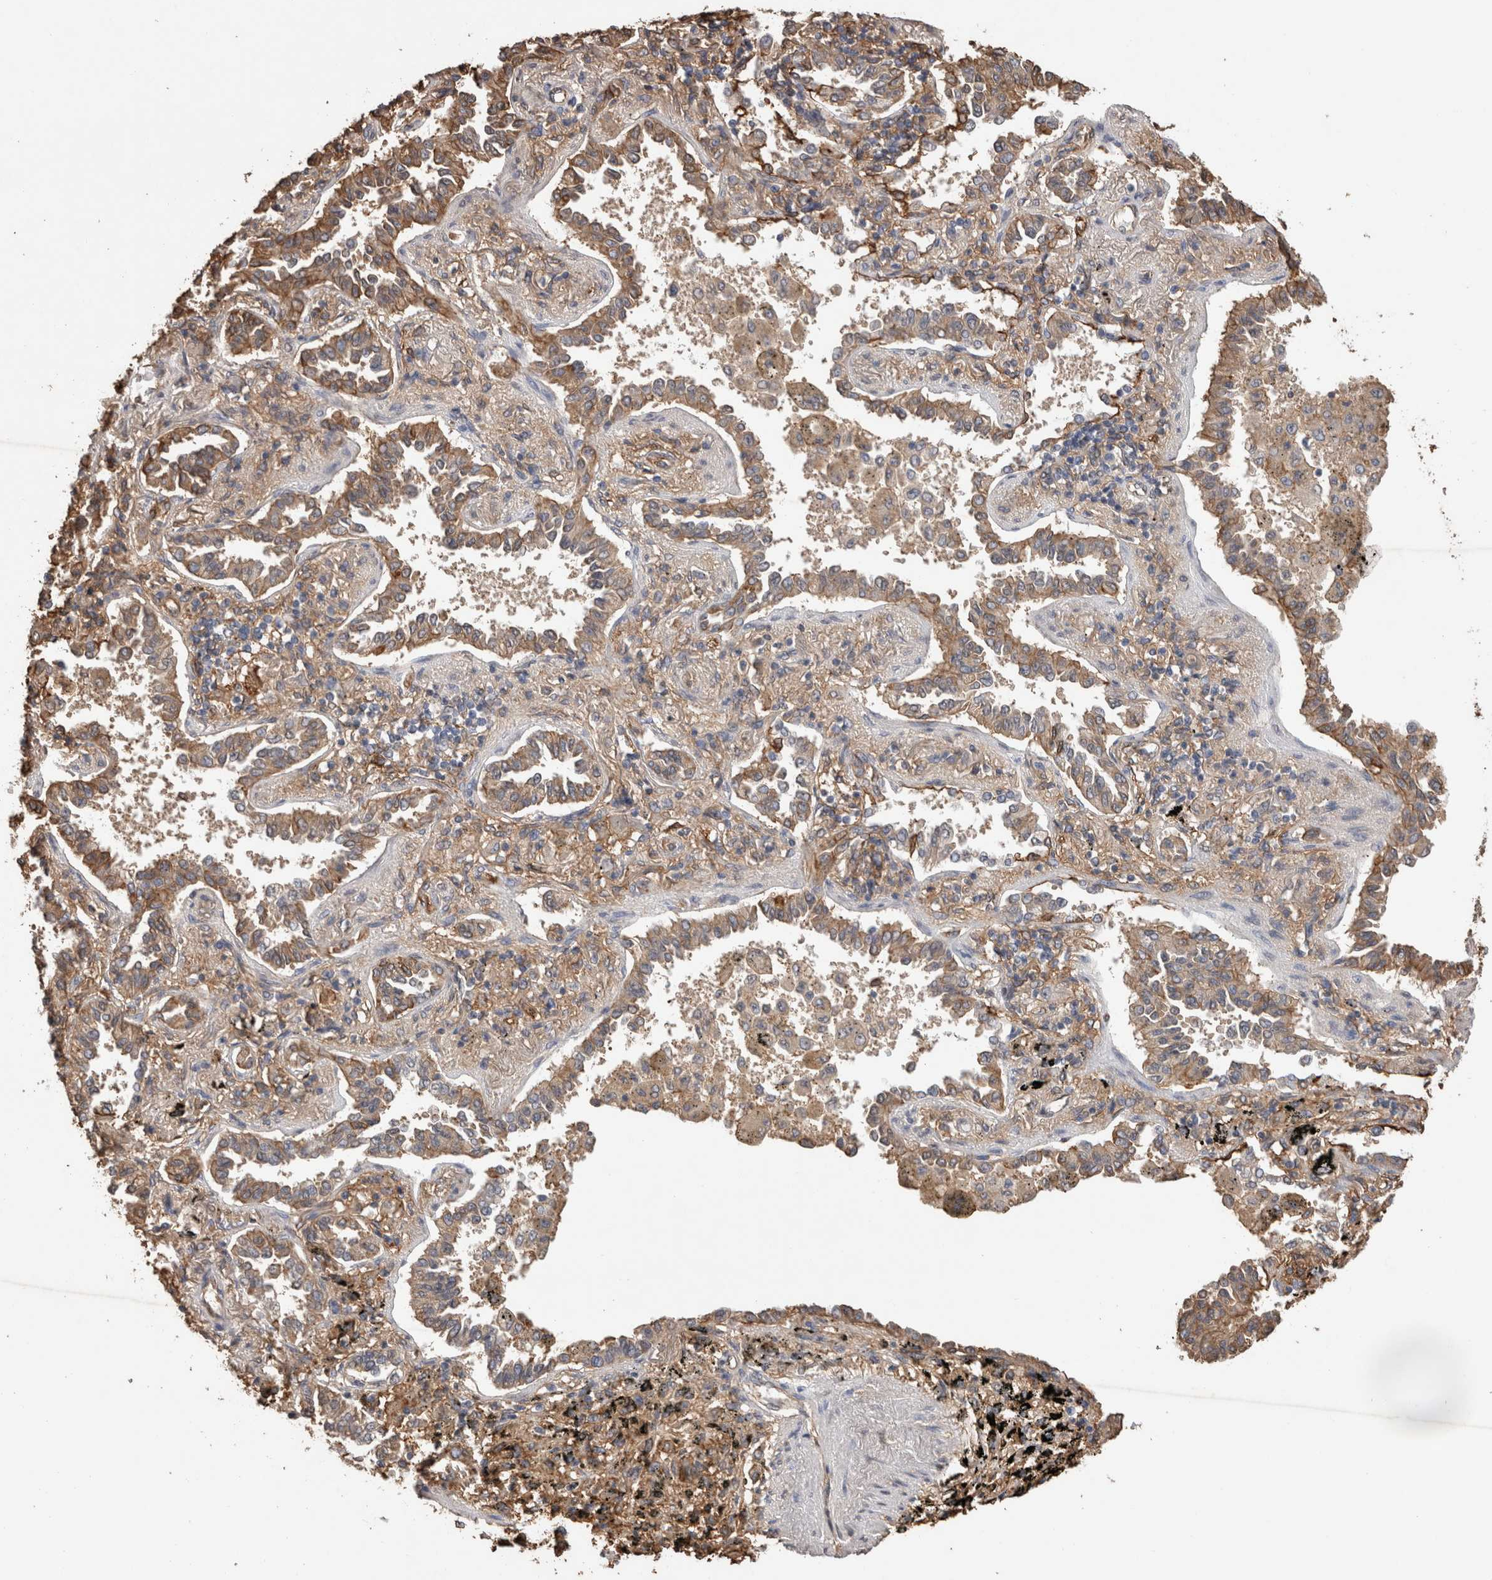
{"staining": {"intensity": "moderate", "quantity": ">75%", "location": "cytoplasmic/membranous"}, "tissue": "lung cancer", "cell_type": "Tumor cells", "image_type": "cancer", "snomed": [{"axis": "morphology", "description": "Normal tissue, NOS"}, {"axis": "morphology", "description": "Adenocarcinoma, NOS"}, {"axis": "topography", "description": "Lung"}], "caption": "This micrograph exhibits immunohistochemistry staining of adenocarcinoma (lung), with medium moderate cytoplasmic/membranous expression in approximately >75% of tumor cells.", "gene": "S100A10", "patient": {"sex": "male", "age": 59}}